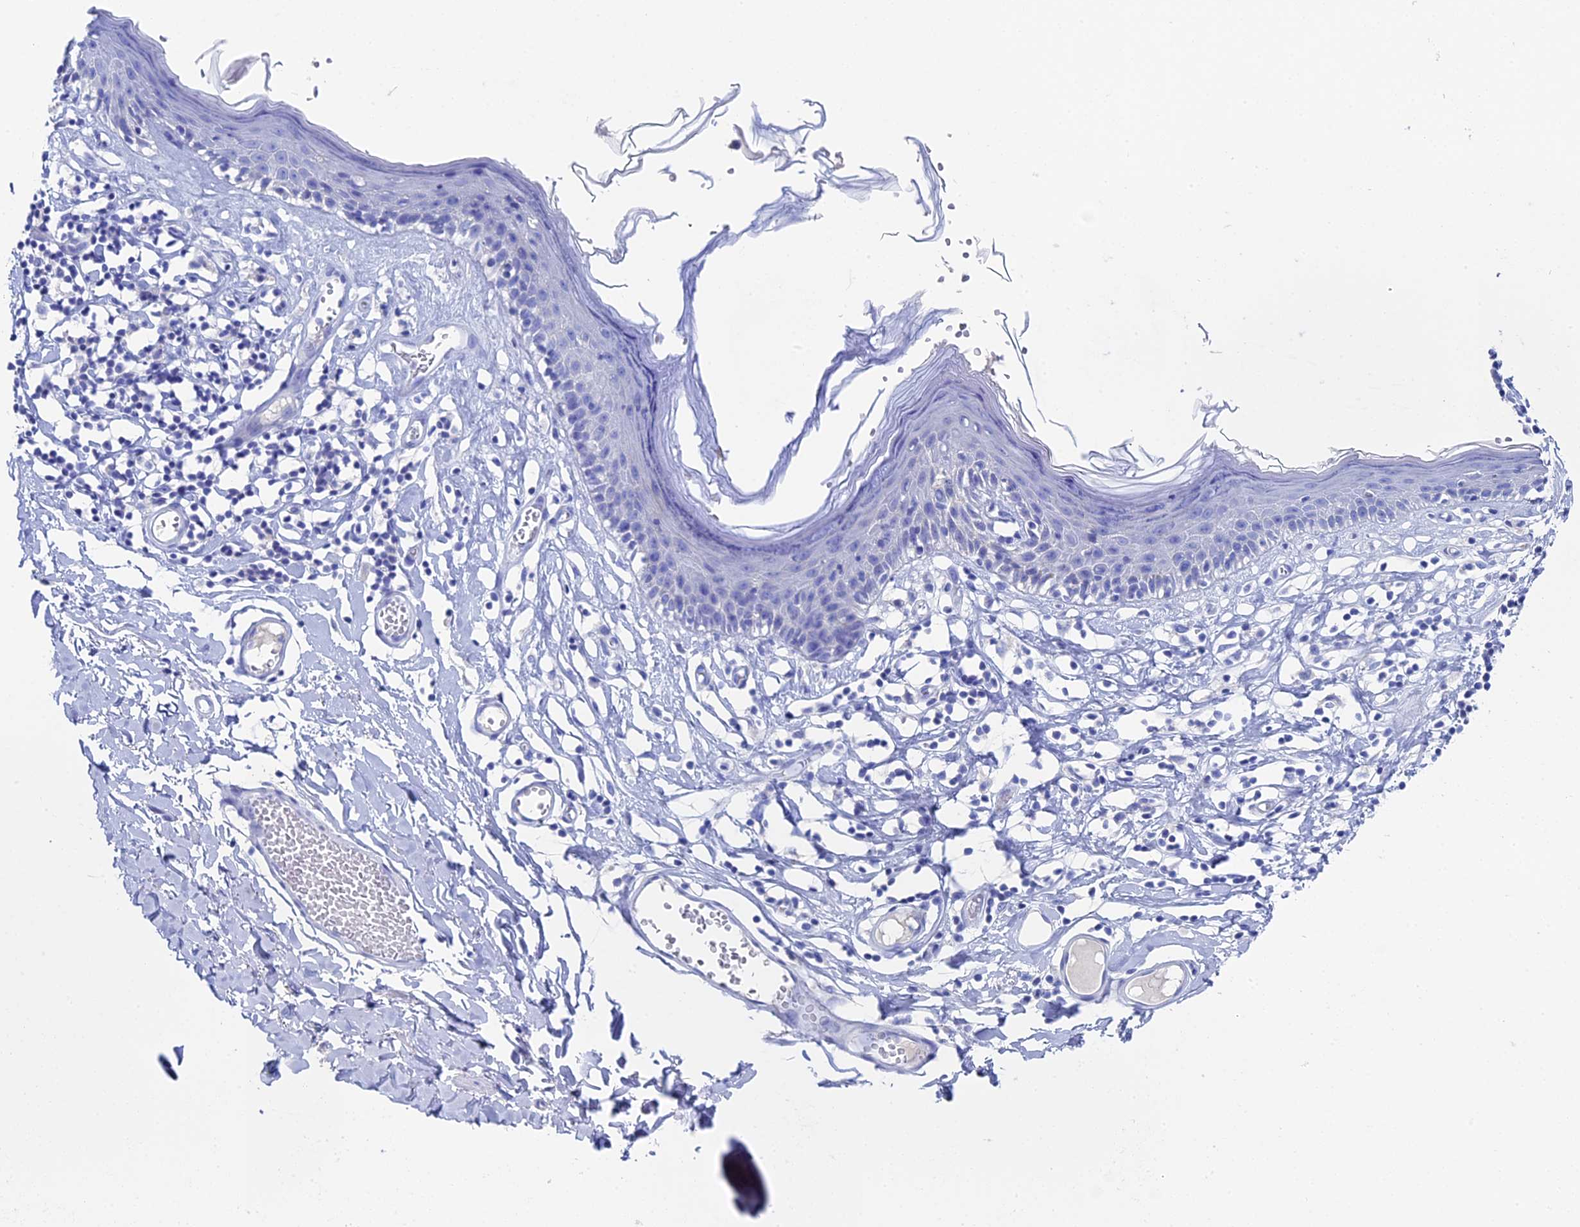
{"staining": {"intensity": "moderate", "quantity": "<25%", "location": "cytoplasmic/membranous"}, "tissue": "skin", "cell_type": "Epidermal cells", "image_type": "normal", "snomed": [{"axis": "morphology", "description": "Normal tissue, NOS"}, {"axis": "topography", "description": "Adipose tissue"}, {"axis": "topography", "description": "Vascular tissue"}, {"axis": "topography", "description": "Vulva"}, {"axis": "topography", "description": "Peripheral nerve tissue"}], "caption": "High-power microscopy captured an immunohistochemistry image of normal skin, revealing moderate cytoplasmic/membranous expression in about <25% of epidermal cells. The staining was performed using DAB (3,3'-diaminobenzidine) to visualize the protein expression in brown, while the nuclei were stained in blue with hematoxylin (Magnification: 20x).", "gene": "UNC119", "patient": {"sex": "female", "age": 86}}